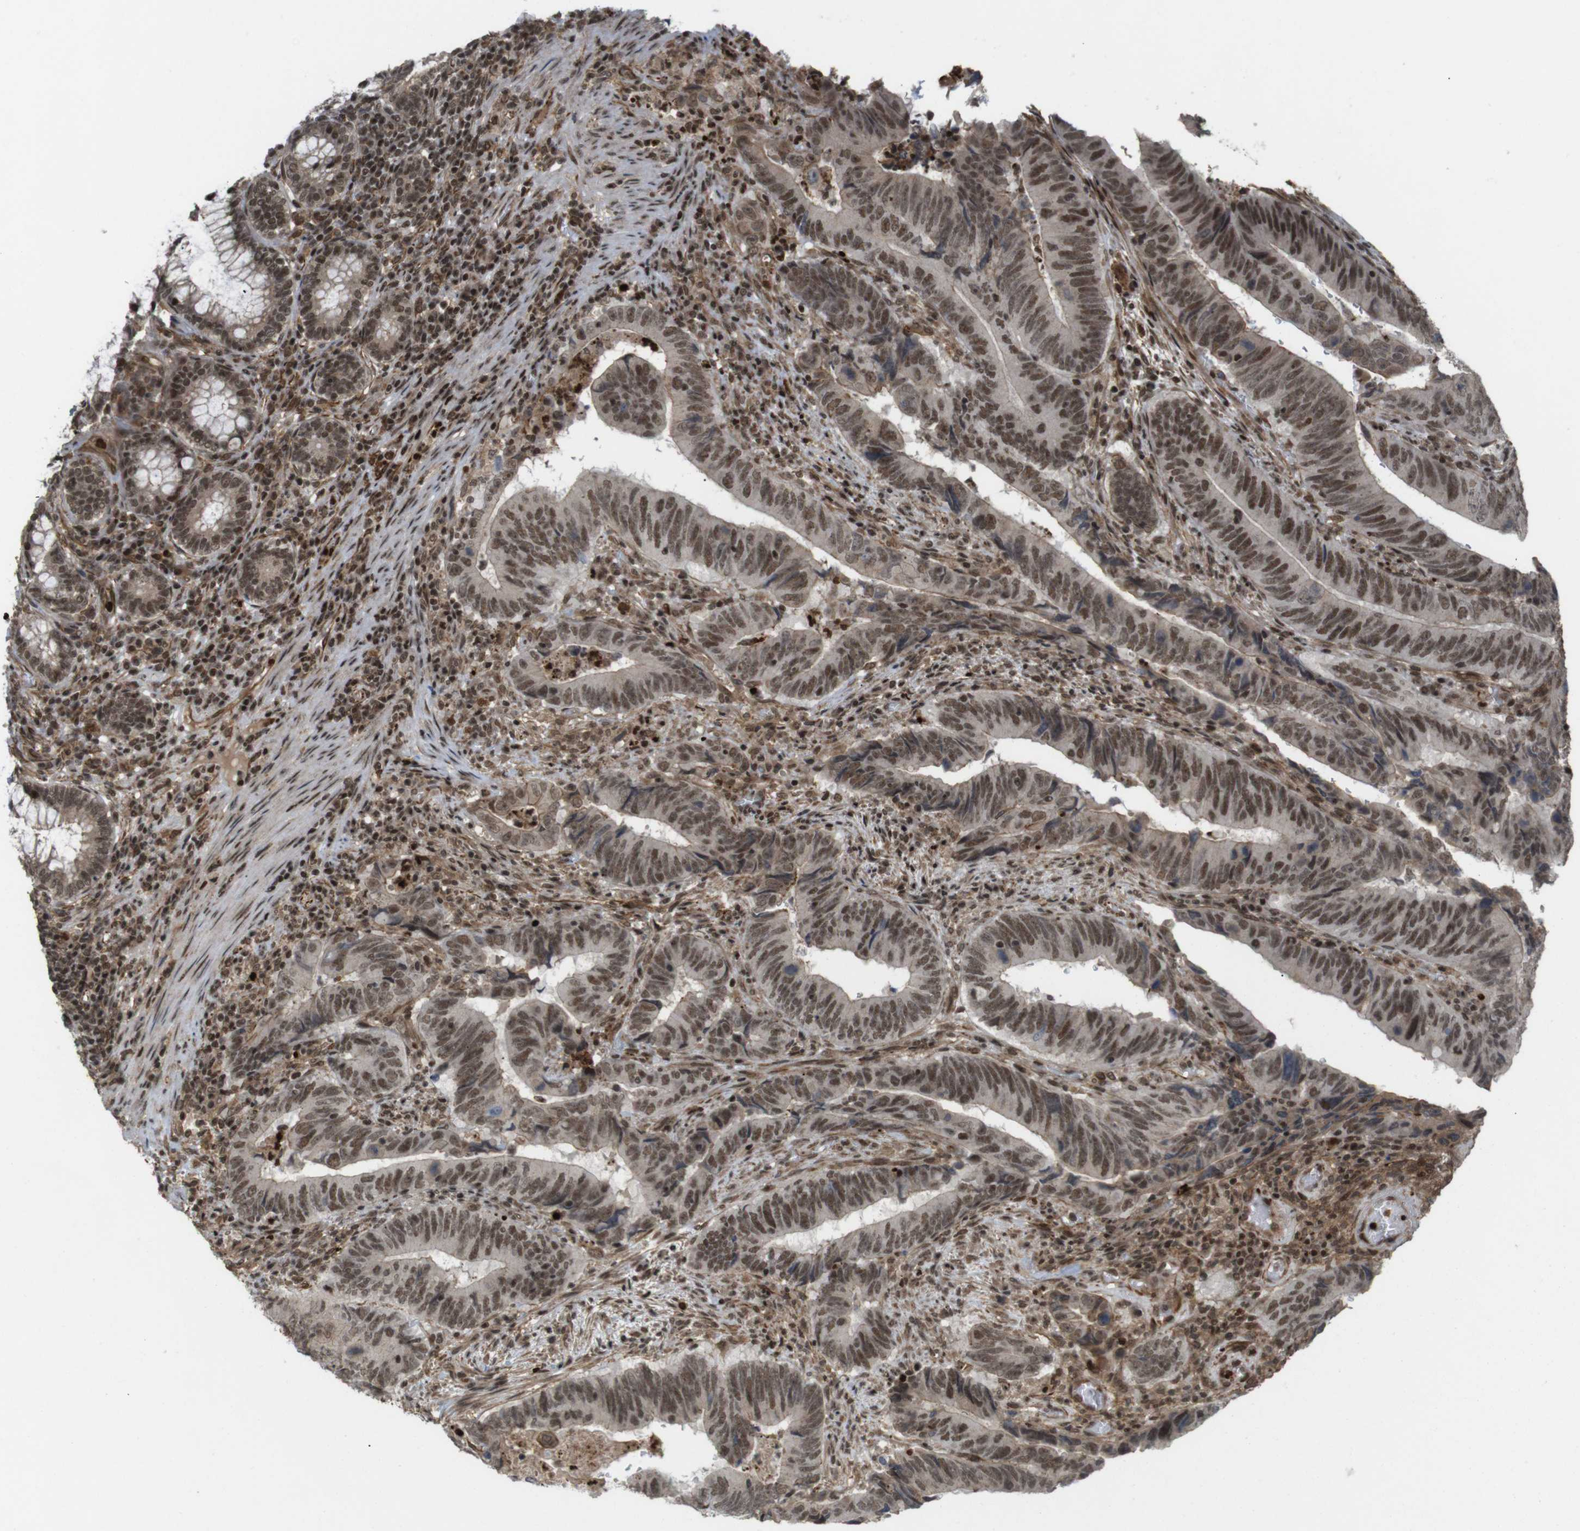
{"staining": {"intensity": "moderate", "quantity": ">75%", "location": "nuclear"}, "tissue": "colorectal cancer", "cell_type": "Tumor cells", "image_type": "cancer", "snomed": [{"axis": "morphology", "description": "Normal tissue, NOS"}, {"axis": "morphology", "description": "Adenocarcinoma, NOS"}, {"axis": "topography", "description": "Colon"}], "caption": "This photomicrograph exhibits colorectal cancer (adenocarcinoma) stained with IHC to label a protein in brown. The nuclear of tumor cells show moderate positivity for the protein. Nuclei are counter-stained blue.", "gene": "SP2", "patient": {"sex": "male", "age": 56}}